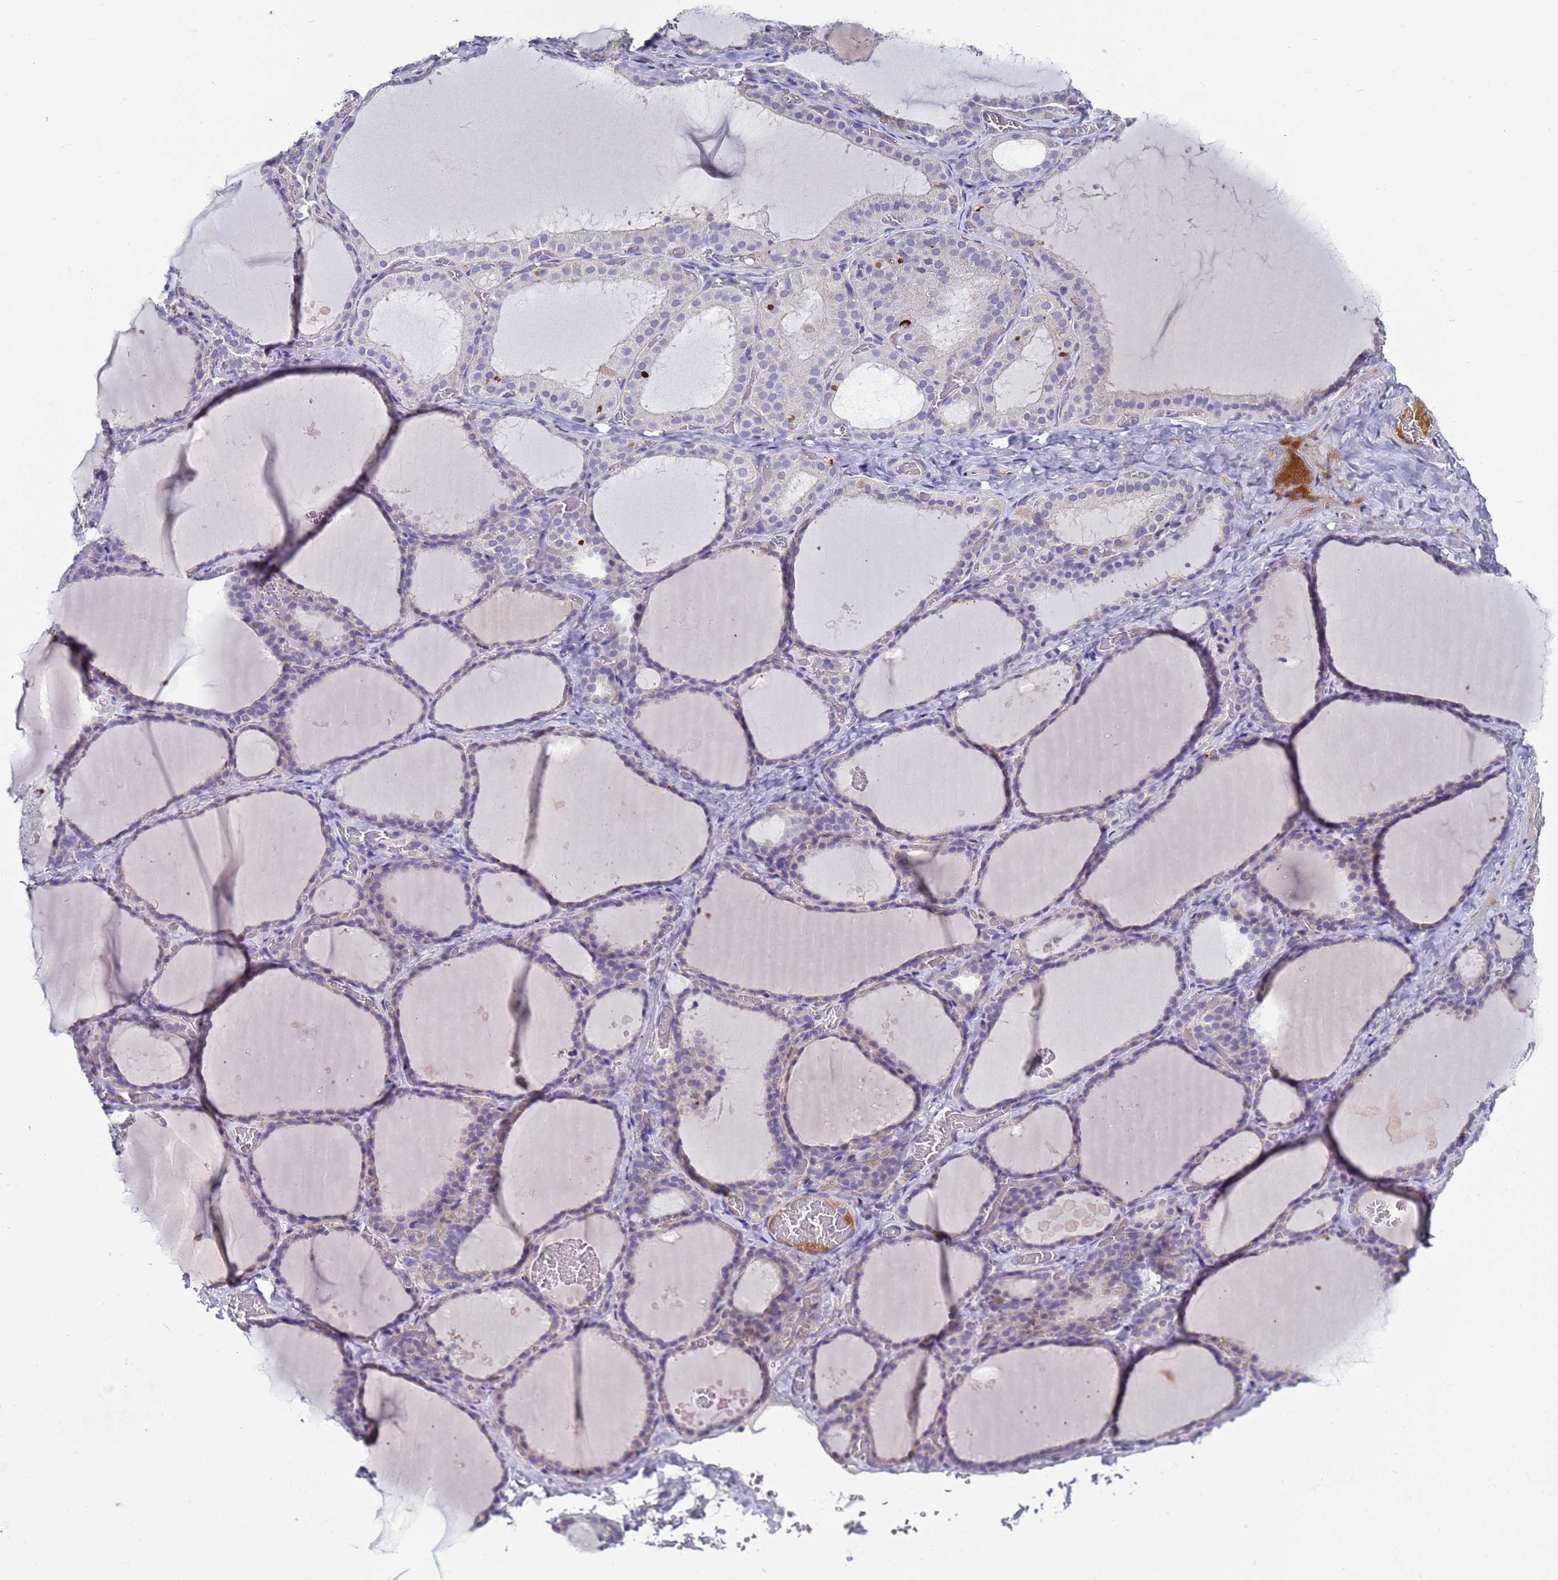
{"staining": {"intensity": "negative", "quantity": "none", "location": "none"}, "tissue": "thyroid gland", "cell_type": "Glandular cells", "image_type": "normal", "snomed": [{"axis": "morphology", "description": "Normal tissue, NOS"}, {"axis": "topography", "description": "Thyroid gland"}], "caption": "This is a histopathology image of immunohistochemistry (IHC) staining of benign thyroid gland, which shows no positivity in glandular cells.", "gene": "TRIM51G", "patient": {"sex": "female", "age": 39}}